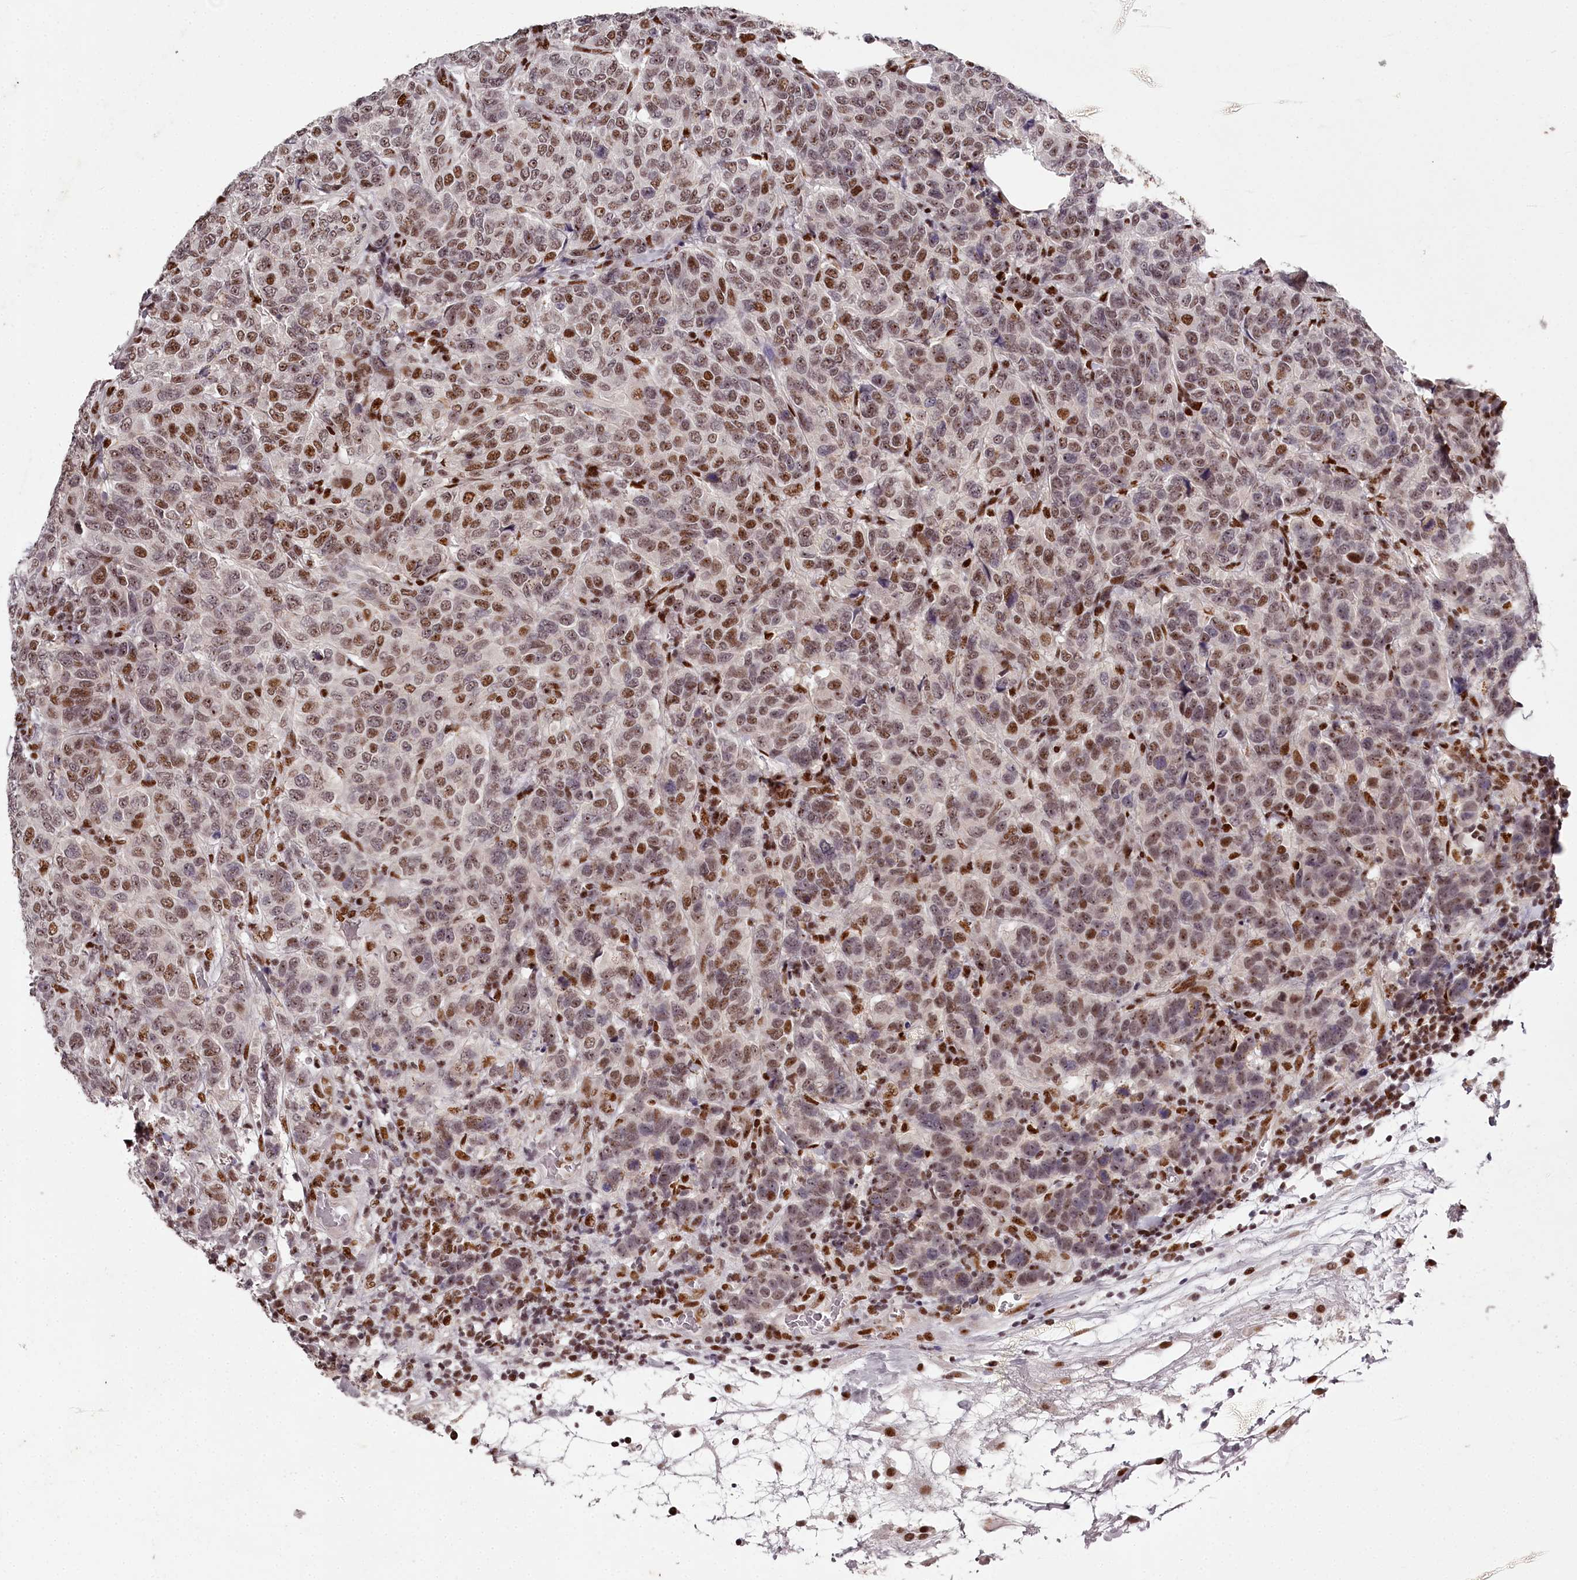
{"staining": {"intensity": "moderate", "quantity": ">75%", "location": "nuclear"}, "tissue": "breast cancer", "cell_type": "Tumor cells", "image_type": "cancer", "snomed": [{"axis": "morphology", "description": "Duct carcinoma"}, {"axis": "topography", "description": "Breast"}], "caption": "DAB (3,3'-diaminobenzidine) immunohistochemical staining of human invasive ductal carcinoma (breast) demonstrates moderate nuclear protein expression in about >75% of tumor cells.", "gene": "PSPC1", "patient": {"sex": "female", "age": 55}}